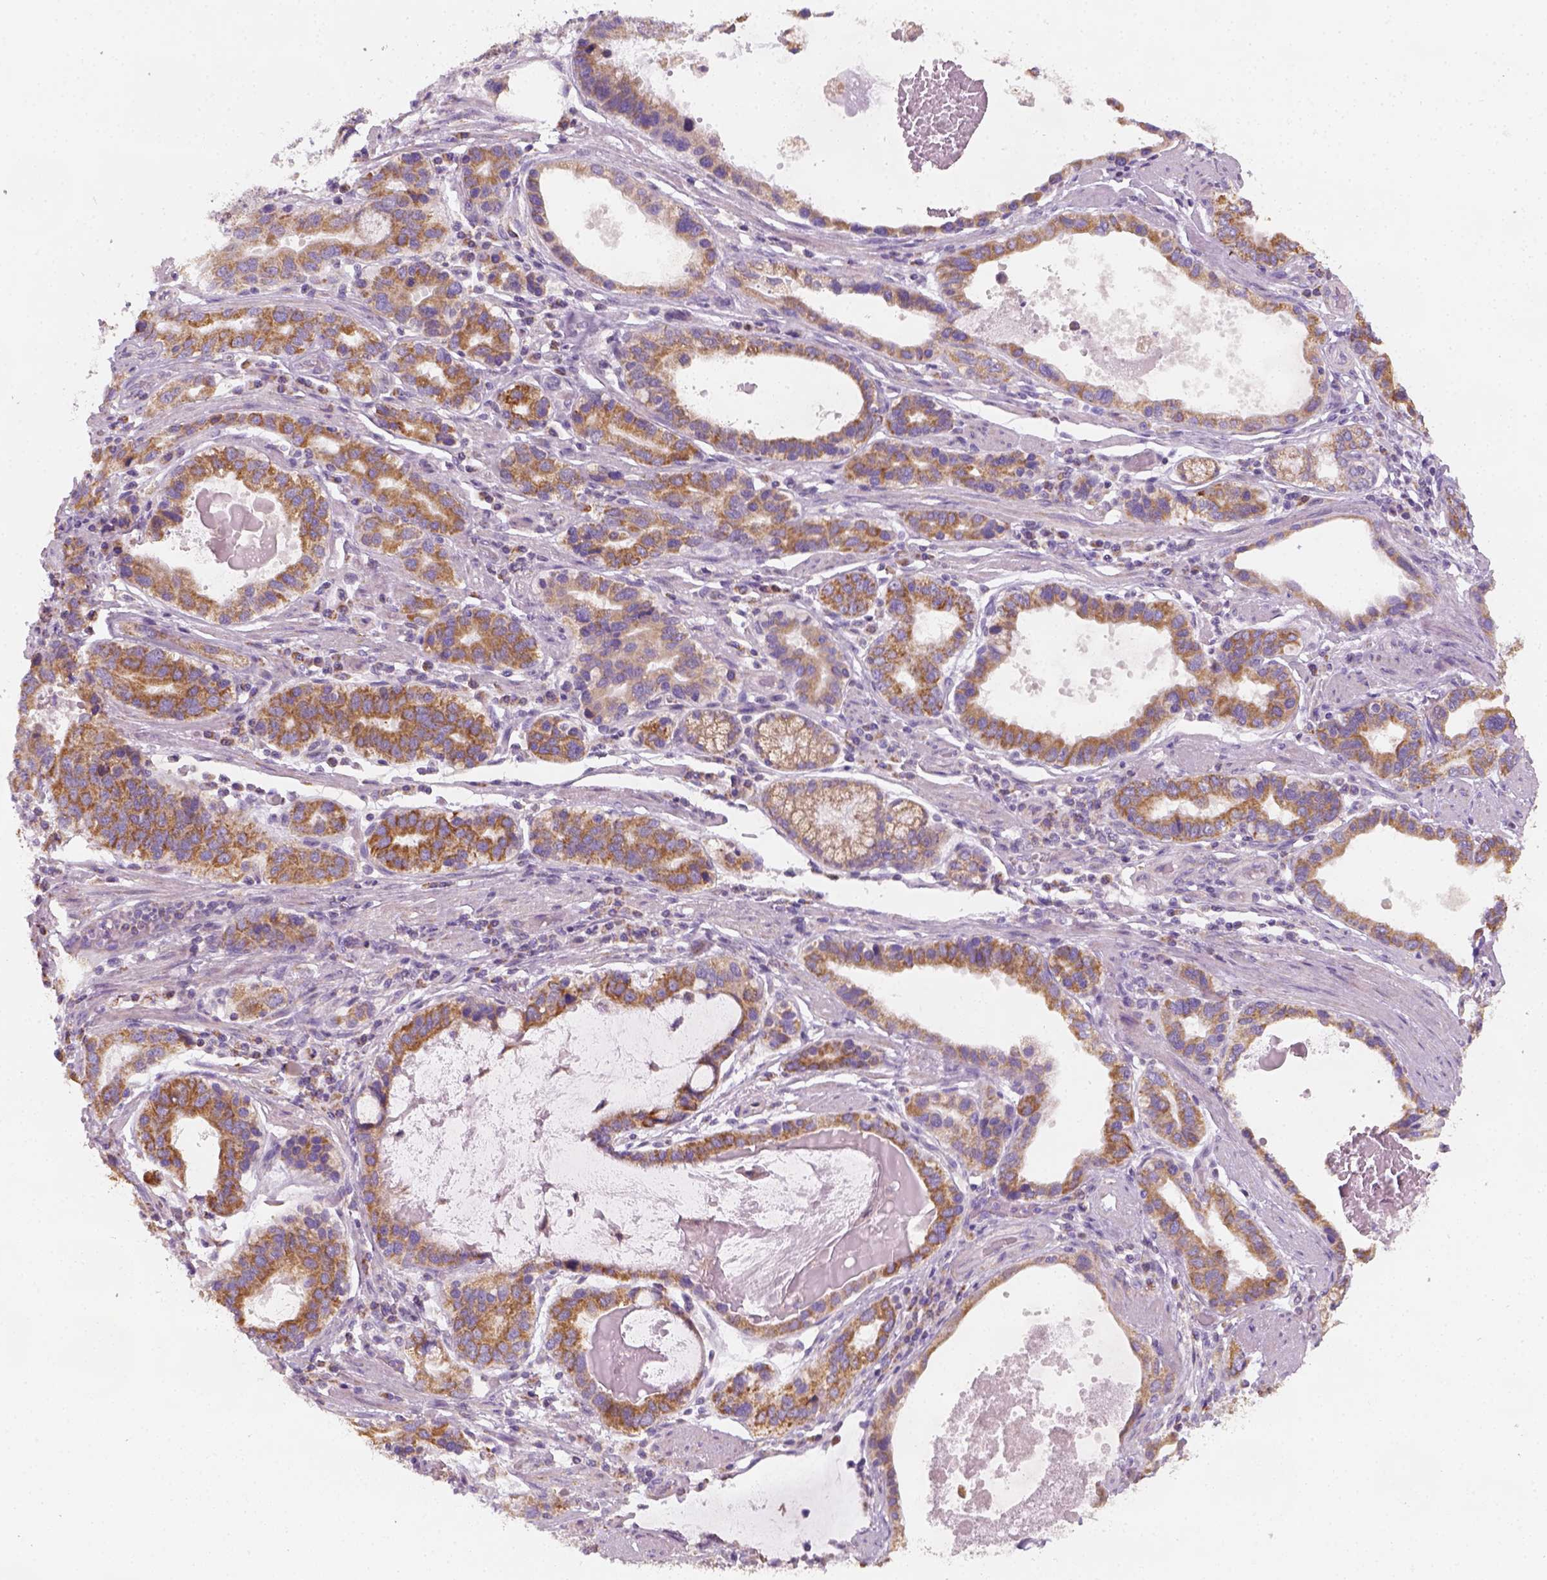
{"staining": {"intensity": "moderate", "quantity": ">75%", "location": "cytoplasmic/membranous"}, "tissue": "stomach cancer", "cell_type": "Tumor cells", "image_type": "cancer", "snomed": [{"axis": "morphology", "description": "Adenocarcinoma, NOS"}, {"axis": "topography", "description": "Stomach, lower"}], "caption": "Protein staining demonstrates moderate cytoplasmic/membranous positivity in about >75% of tumor cells in stomach cancer. Immunohistochemistry (ihc) stains the protein in brown and the nuclei are stained blue.", "gene": "AWAT2", "patient": {"sex": "female", "age": 76}}